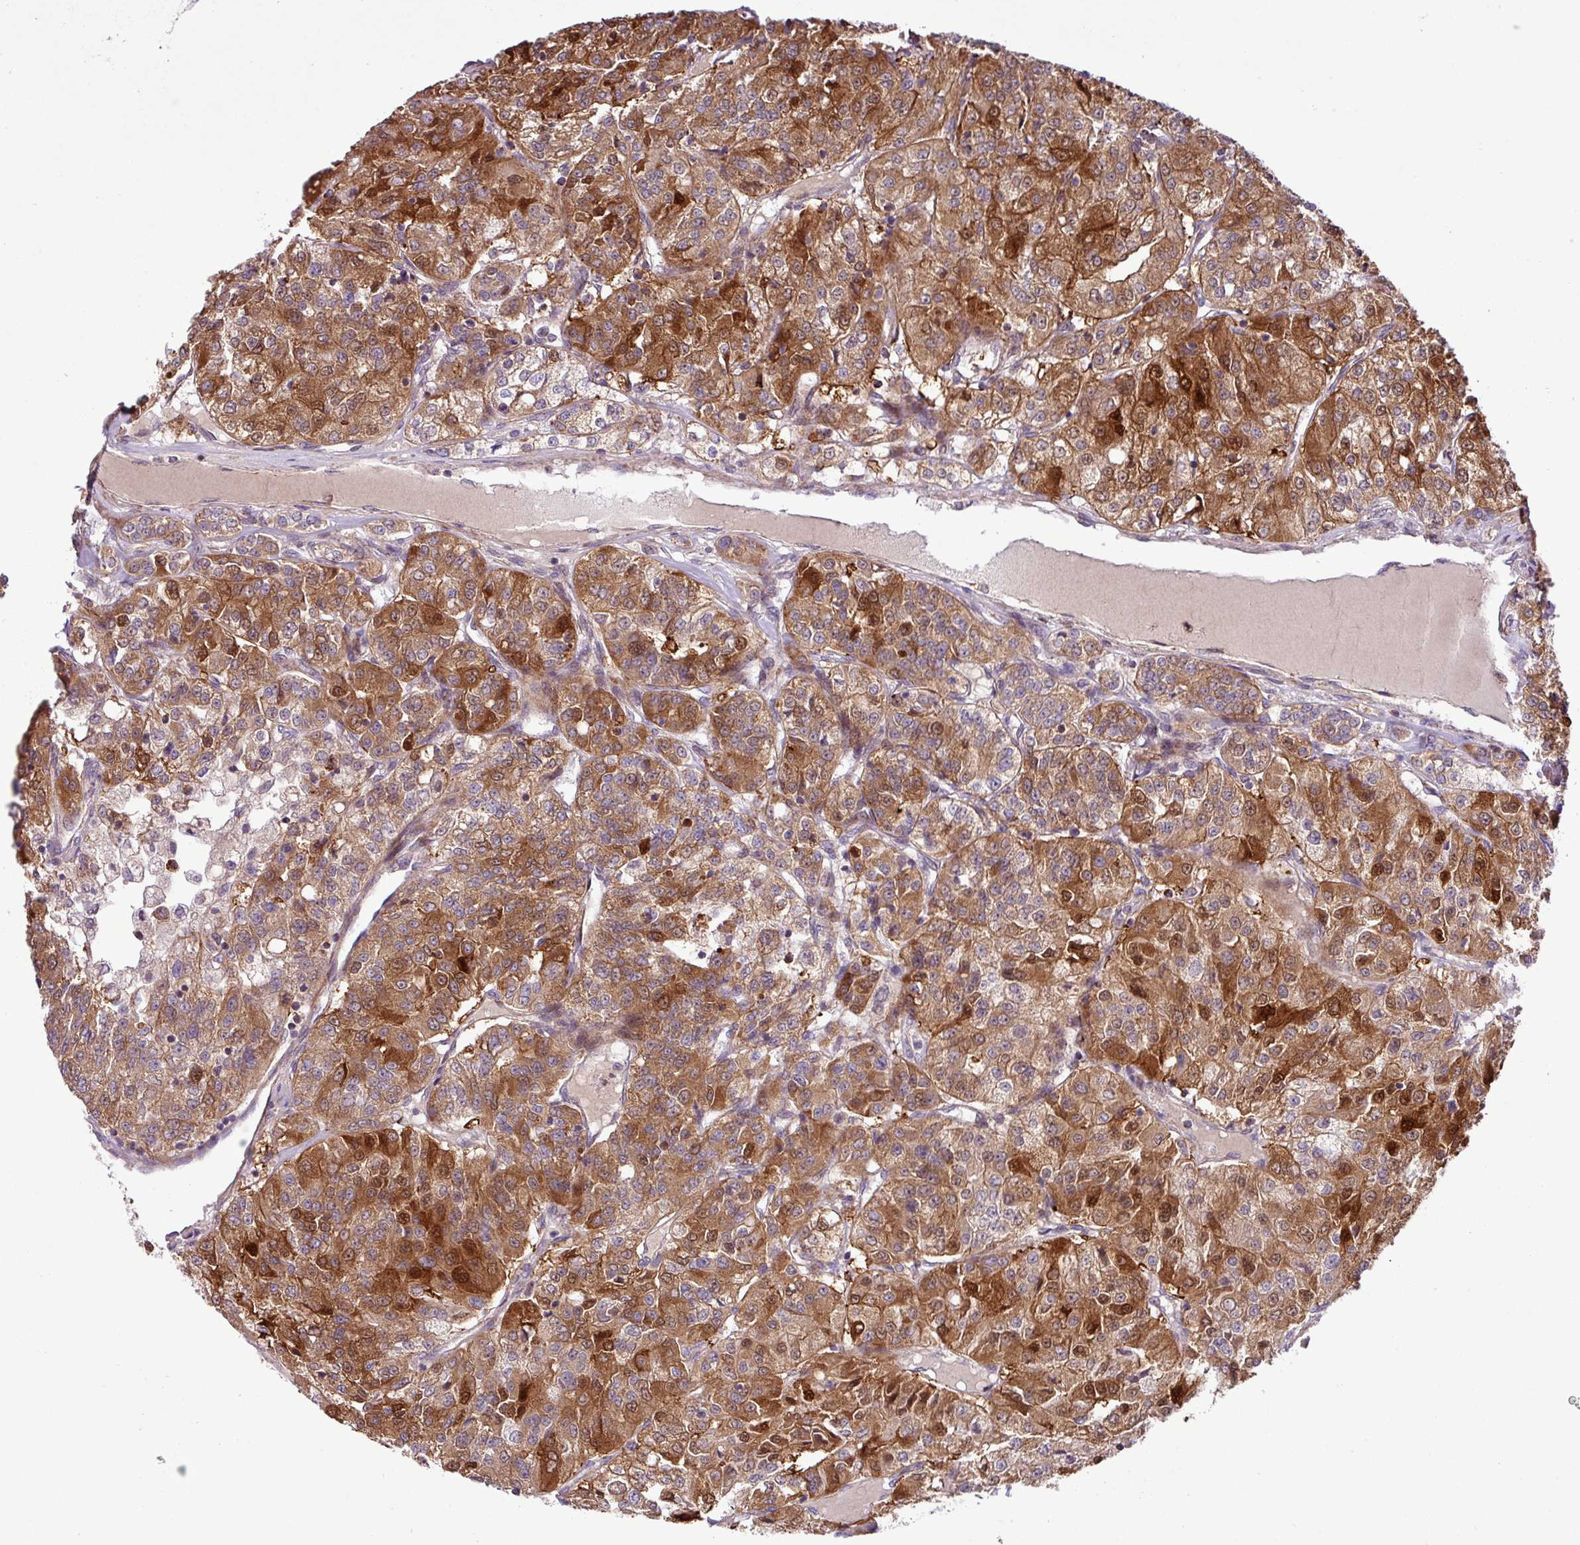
{"staining": {"intensity": "strong", "quantity": ">75%", "location": "cytoplasmic/membranous,nuclear"}, "tissue": "renal cancer", "cell_type": "Tumor cells", "image_type": "cancer", "snomed": [{"axis": "morphology", "description": "Adenocarcinoma, NOS"}, {"axis": "topography", "description": "Kidney"}], "caption": "Renal cancer was stained to show a protein in brown. There is high levels of strong cytoplasmic/membranous and nuclear staining in approximately >75% of tumor cells. (DAB IHC, brown staining for protein, blue staining for nuclei).", "gene": "B3GNT9", "patient": {"sex": "female", "age": 63}}